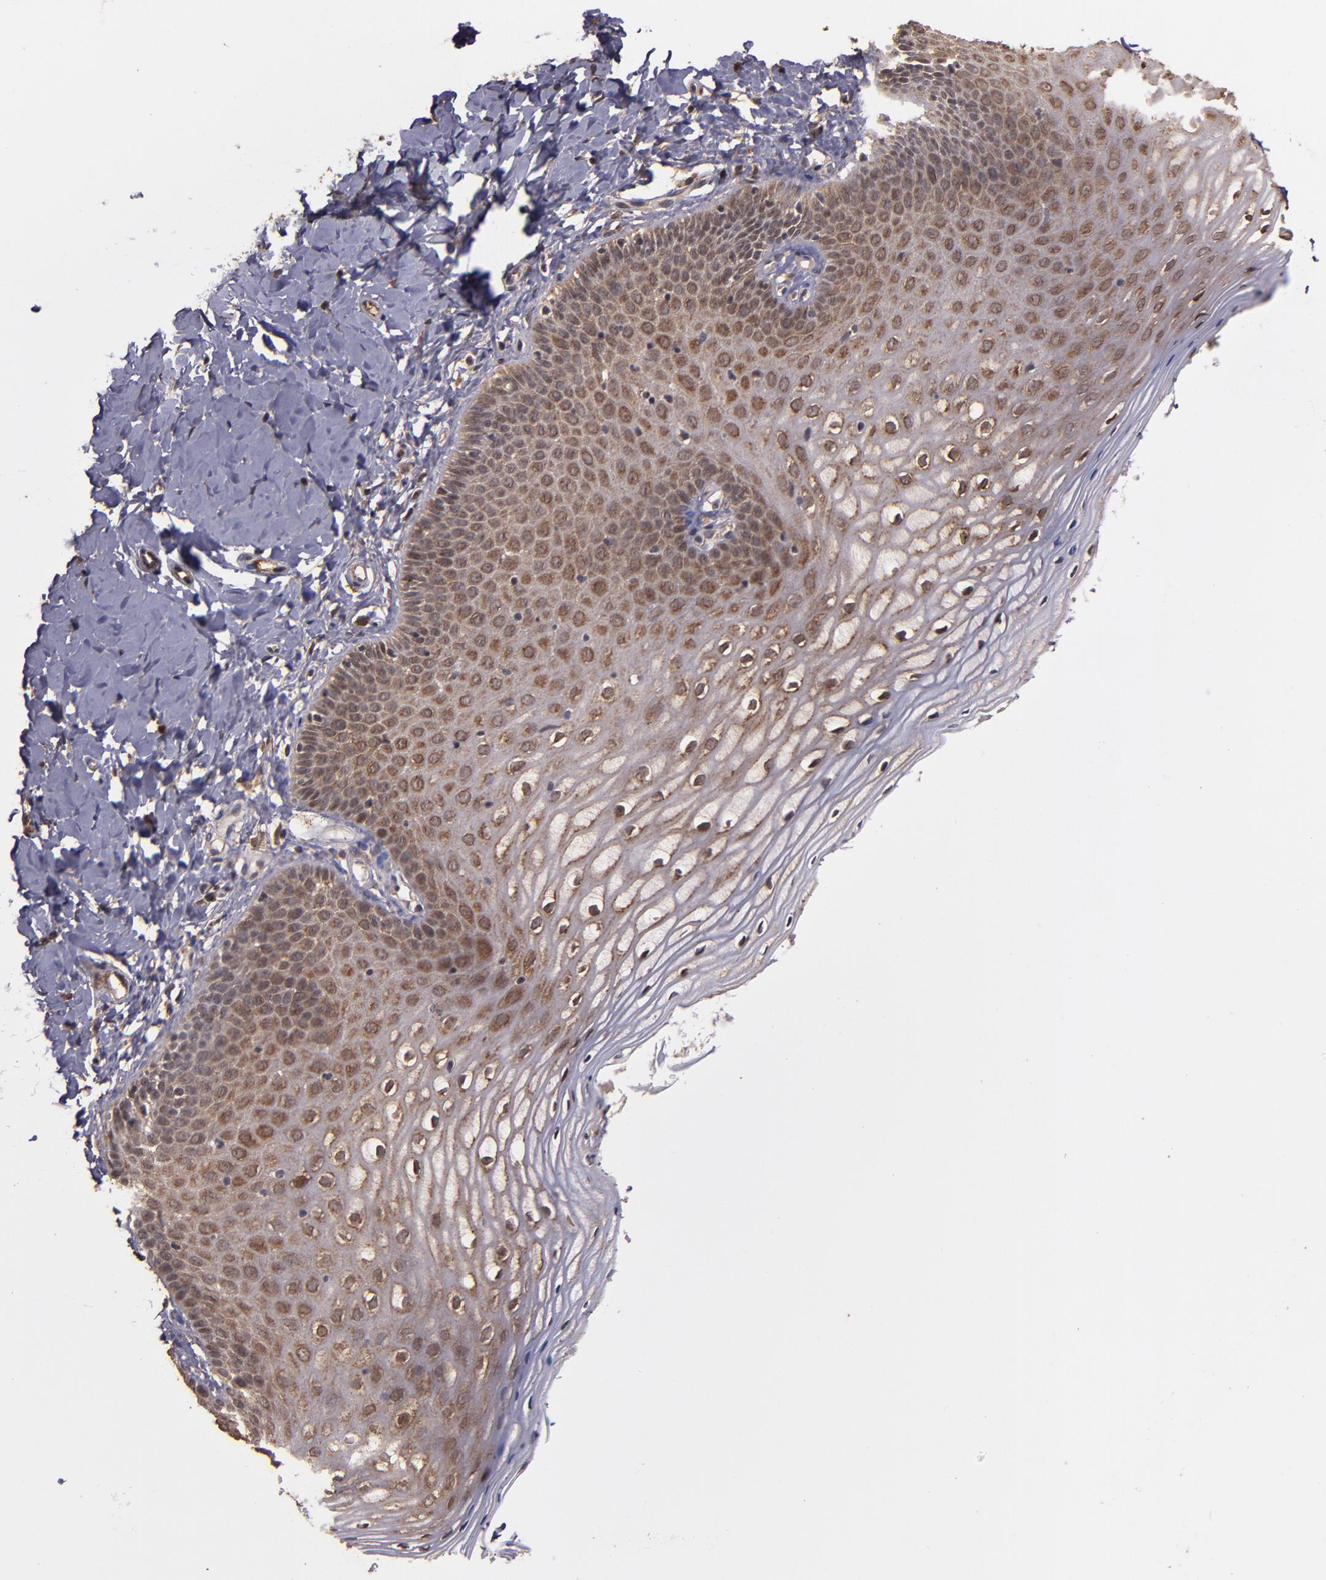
{"staining": {"intensity": "moderate", "quantity": ">75%", "location": "cytoplasmic/membranous,nuclear"}, "tissue": "vagina", "cell_type": "Squamous epithelial cells", "image_type": "normal", "snomed": [{"axis": "morphology", "description": "Normal tissue, NOS"}, {"axis": "topography", "description": "Vagina"}], "caption": "This is a micrograph of IHC staining of benign vagina, which shows moderate staining in the cytoplasmic/membranous,nuclear of squamous epithelial cells.", "gene": "RIOK3", "patient": {"sex": "female", "age": 55}}